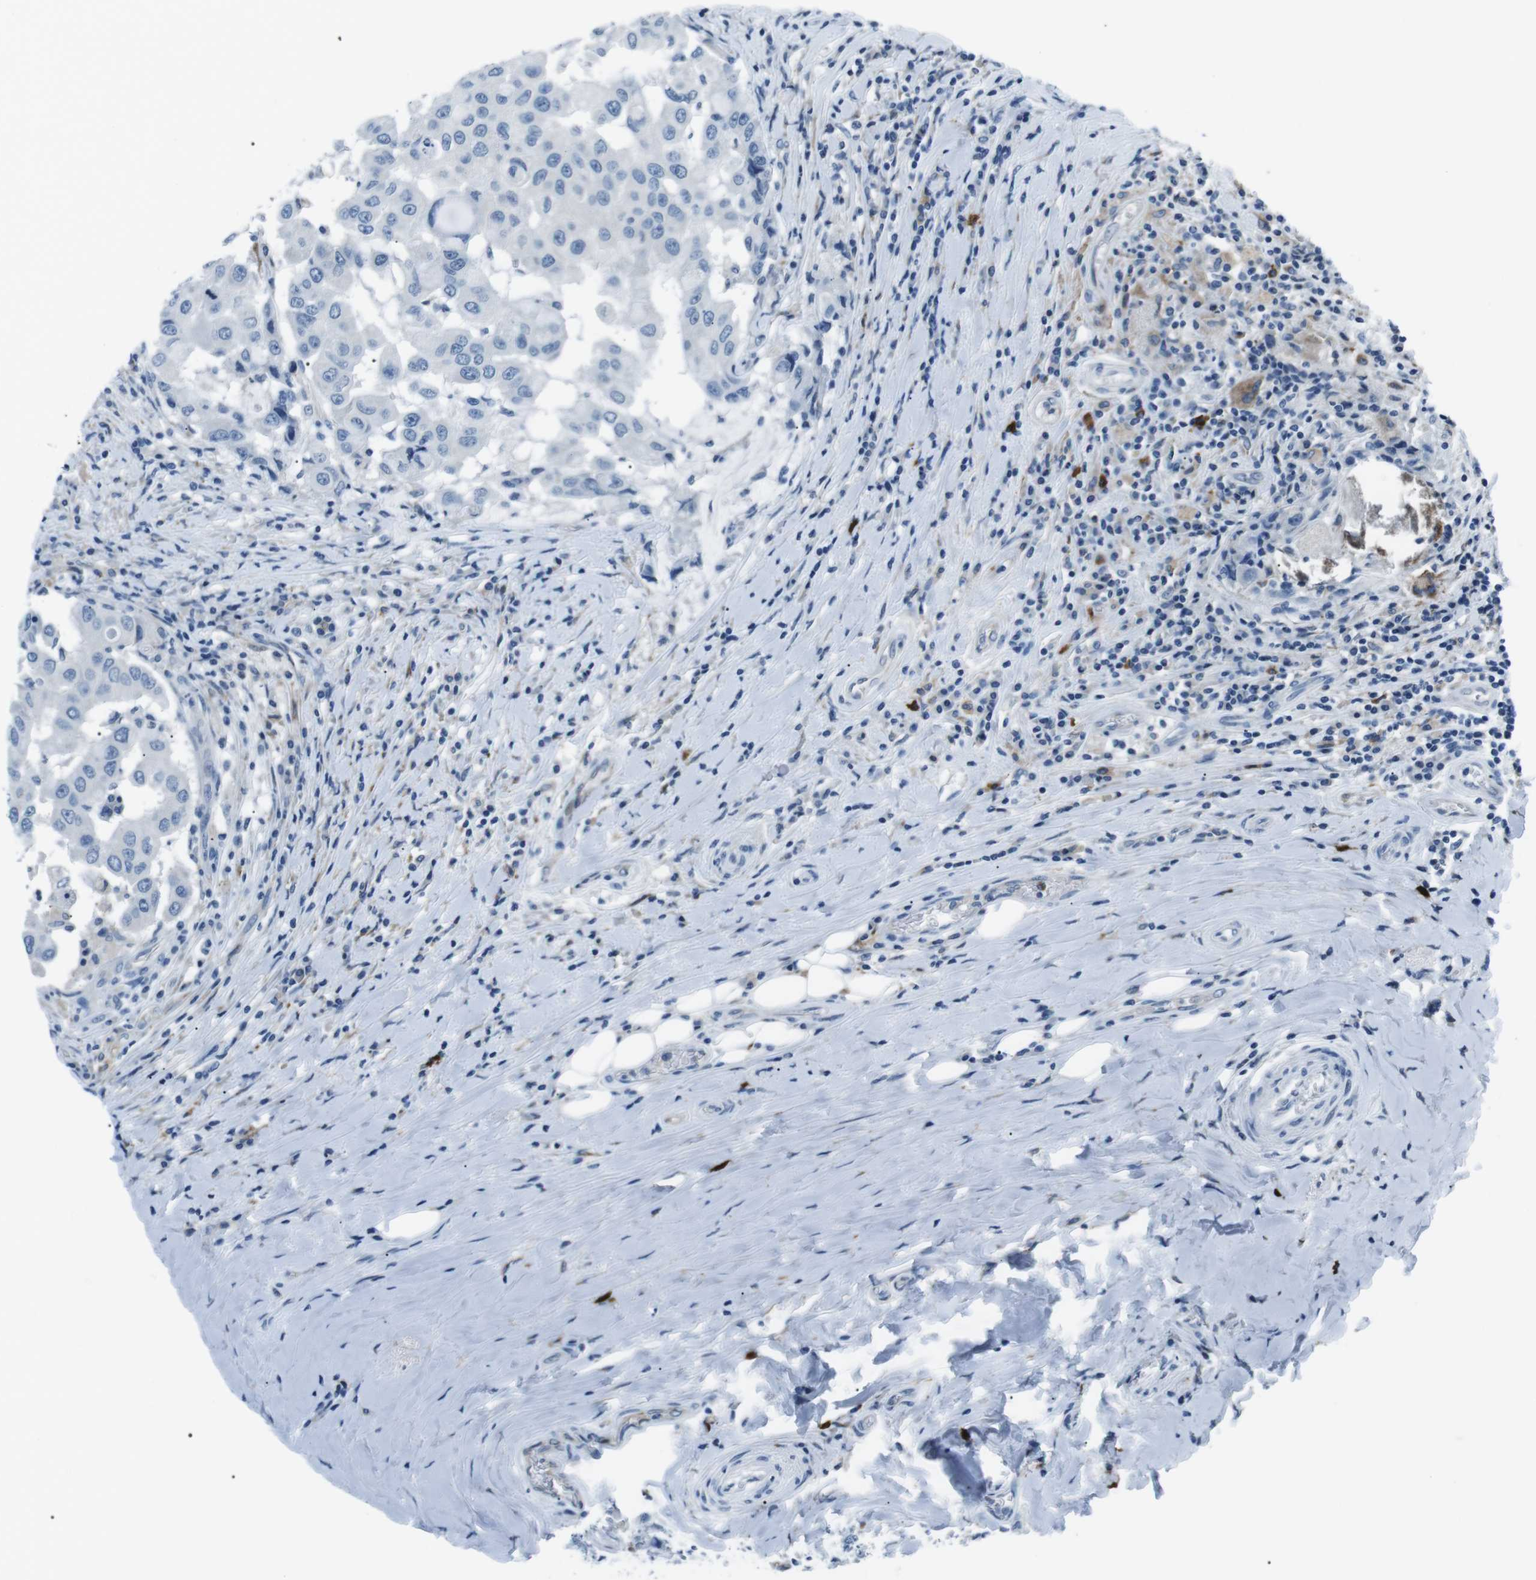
{"staining": {"intensity": "negative", "quantity": "none", "location": "none"}, "tissue": "breast cancer", "cell_type": "Tumor cells", "image_type": "cancer", "snomed": [{"axis": "morphology", "description": "Duct carcinoma"}, {"axis": "topography", "description": "Breast"}], "caption": "The image shows no staining of tumor cells in breast cancer. Nuclei are stained in blue.", "gene": "CSF2RA", "patient": {"sex": "female", "age": 27}}